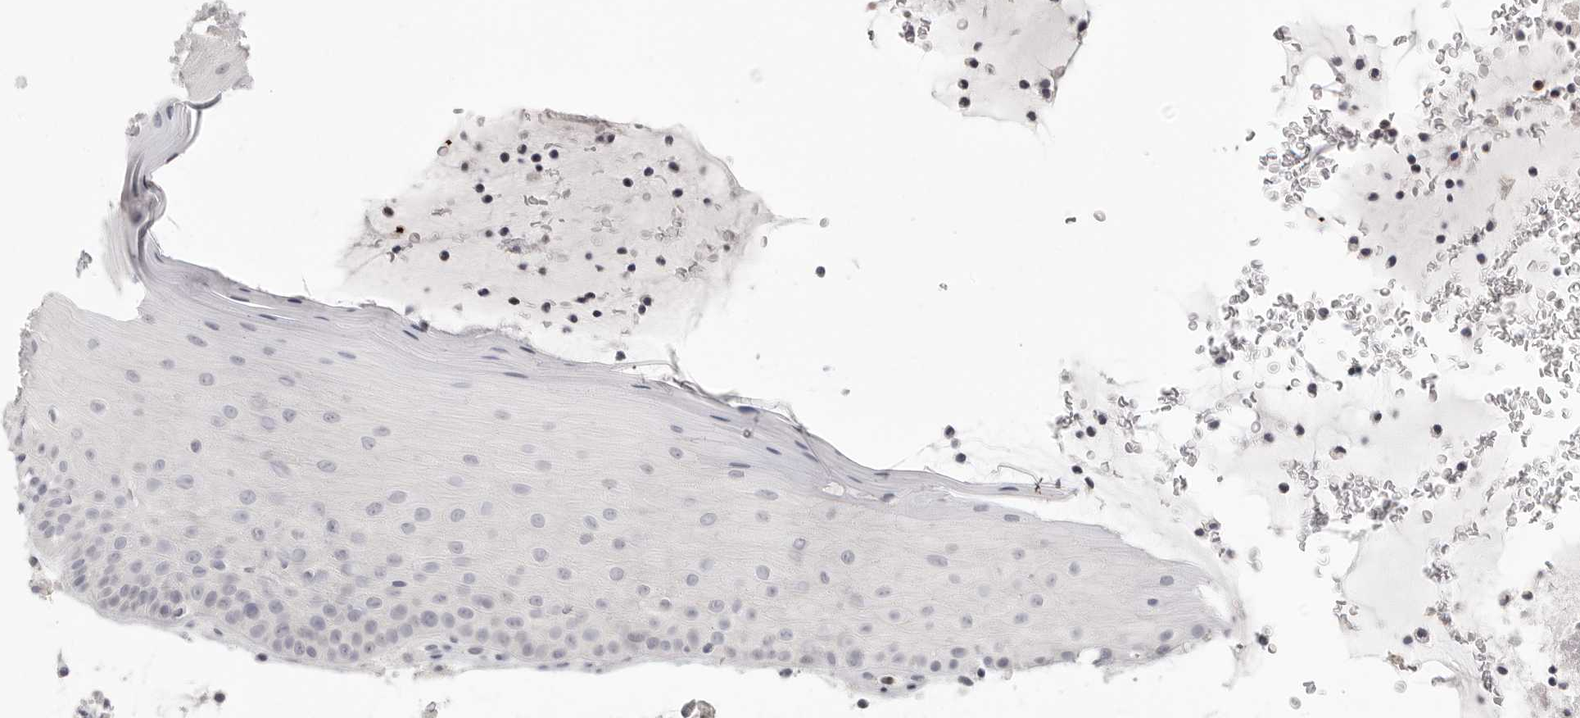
{"staining": {"intensity": "negative", "quantity": "none", "location": "none"}, "tissue": "oral mucosa", "cell_type": "Squamous epithelial cells", "image_type": "normal", "snomed": [{"axis": "morphology", "description": "Normal tissue, NOS"}, {"axis": "topography", "description": "Oral tissue"}], "caption": "Micrograph shows no protein expression in squamous epithelial cells of unremarkable oral mucosa.", "gene": "HMGCS2", "patient": {"sex": "male", "age": 13}}